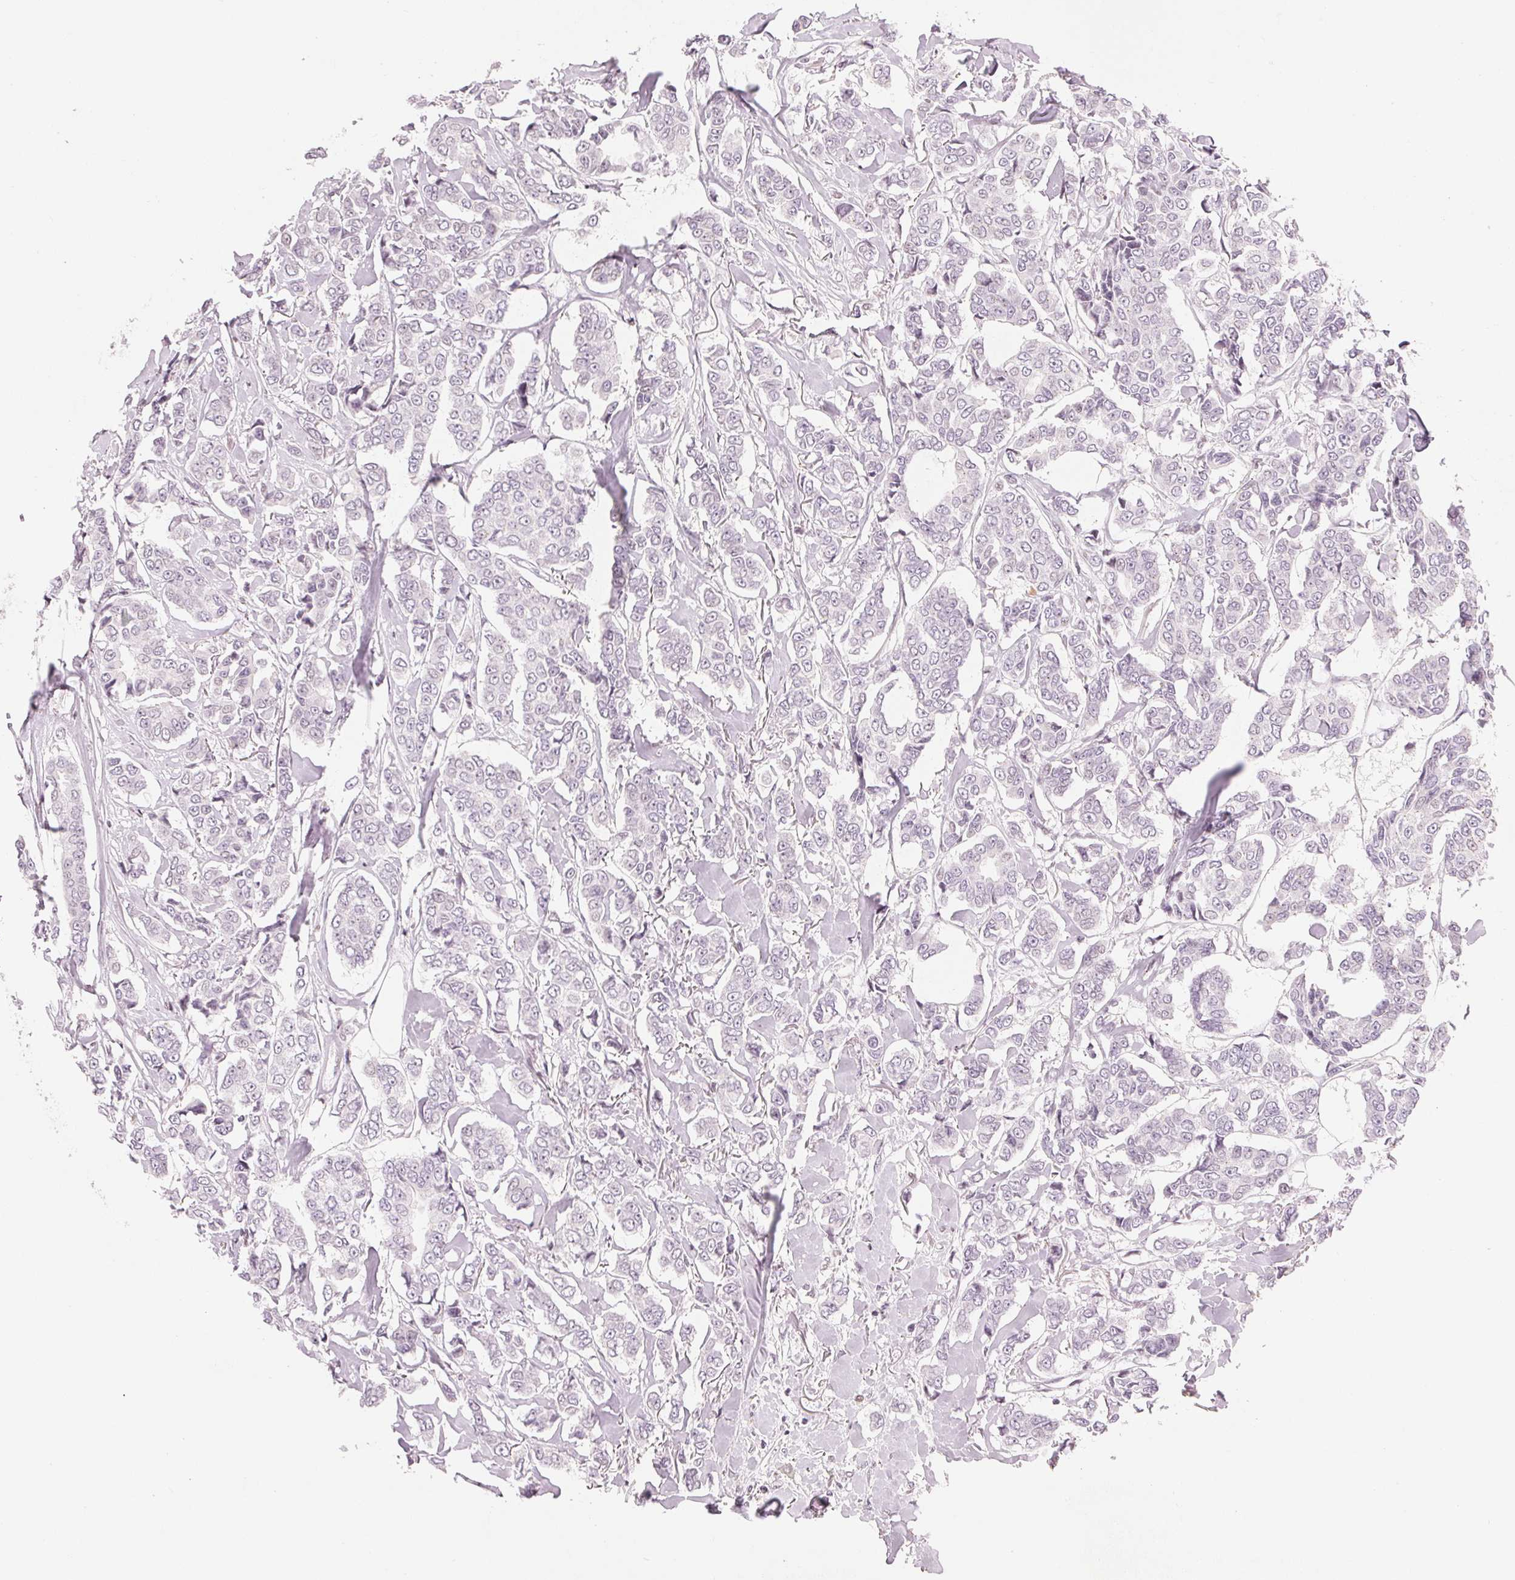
{"staining": {"intensity": "negative", "quantity": "none", "location": "none"}, "tissue": "breast cancer", "cell_type": "Tumor cells", "image_type": "cancer", "snomed": [{"axis": "morphology", "description": "Duct carcinoma"}, {"axis": "topography", "description": "Breast"}], "caption": "Image shows no protein staining in tumor cells of breast infiltrating ductal carcinoma tissue.", "gene": "SLC17A4", "patient": {"sex": "female", "age": 94}}